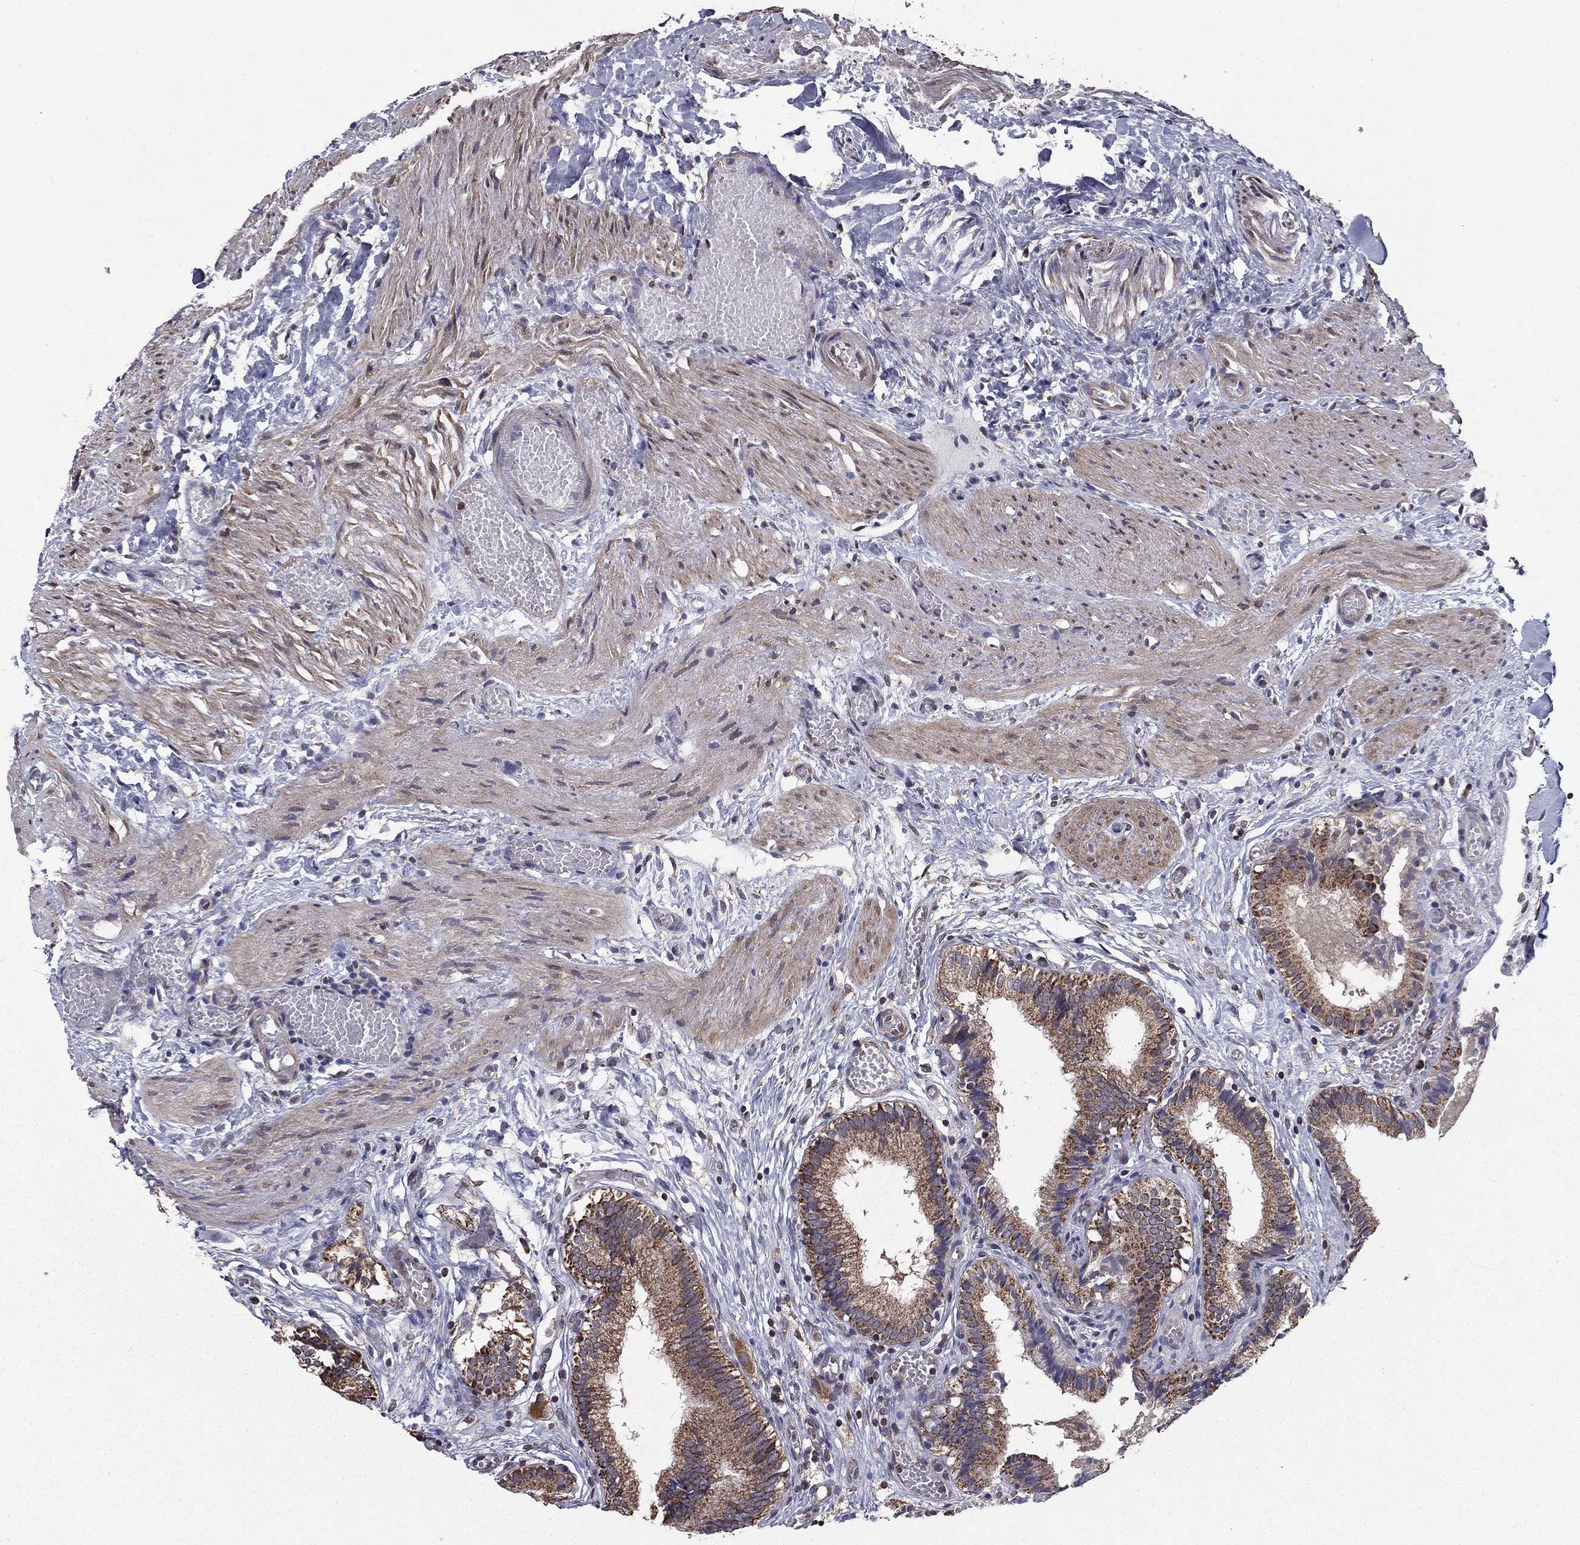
{"staining": {"intensity": "strong", "quantity": ">75%", "location": "cytoplasmic/membranous"}, "tissue": "gallbladder", "cell_type": "Glandular cells", "image_type": "normal", "snomed": [{"axis": "morphology", "description": "Normal tissue, NOS"}, {"axis": "topography", "description": "Gallbladder"}], "caption": "This is a histology image of immunohistochemistry (IHC) staining of benign gallbladder, which shows strong staining in the cytoplasmic/membranous of glandular cells.", "gene": "NKIRAS1", "patient": {"sex": "female", "age": 24}}